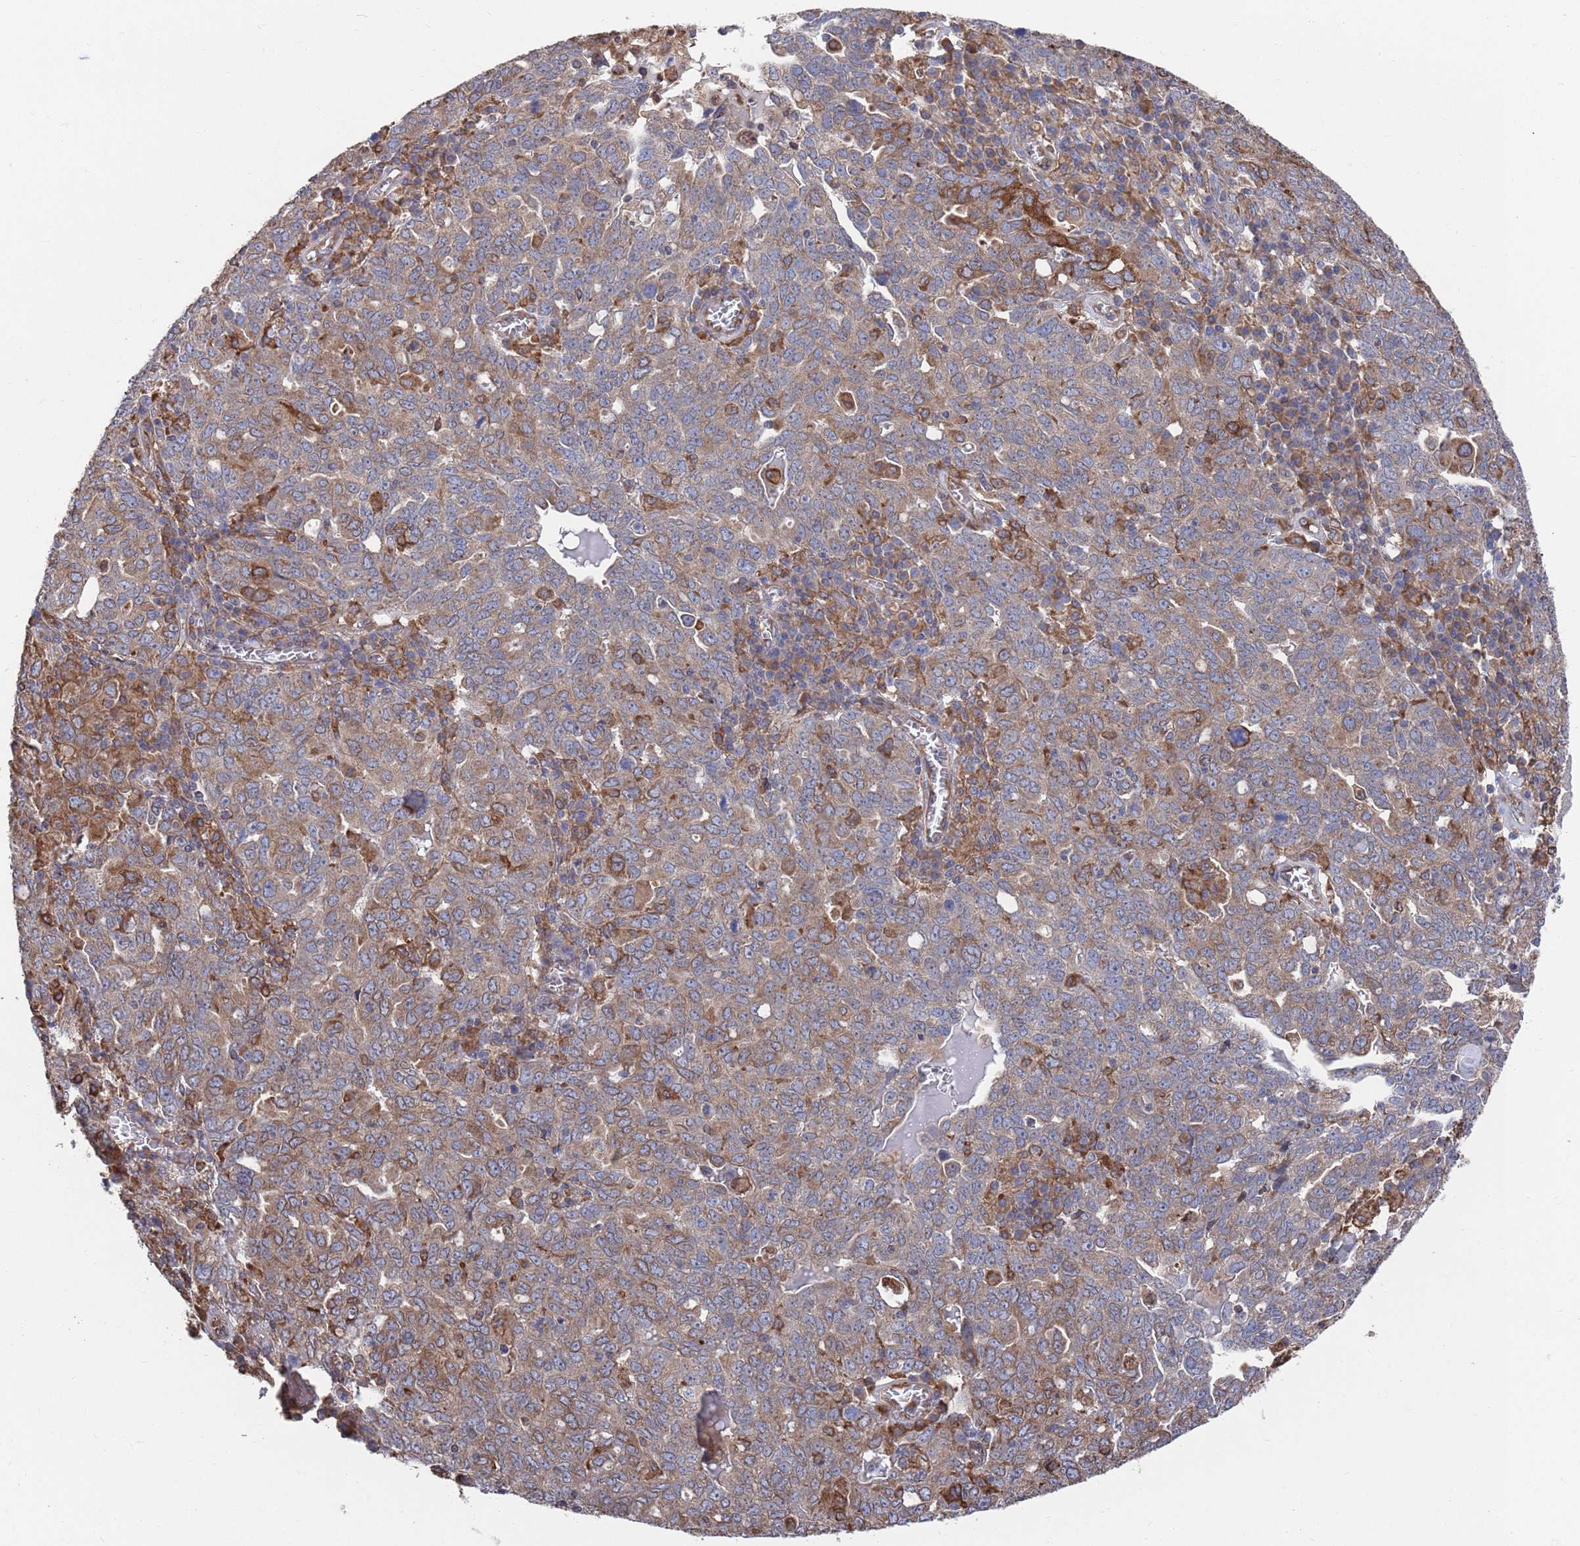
{"staining": {"intensity": "moderate", "quantity": "<25%", "location": "cytoplasmic/membranous"}, "tissue": "ovarian cancer", "cell_type": "Tumor cells", "image_type": "cancer", "snomed": [{"axis": "morphology", "description": "Carcinoma, endometroid"}, {"axis": "topography", "description": "Ovary"}], "caption": "The histopathology image demonstrates immunohistochemical staining of endometroid carcinoma (ovarian). There is moderate cytoplasmic/membranous positivity is present in about <25% of tumor cells. (Brightfield microscopy of DAB IHC at high magnification).", "gene": "GID8", "patient": {"sex": "female", "age": 62}}